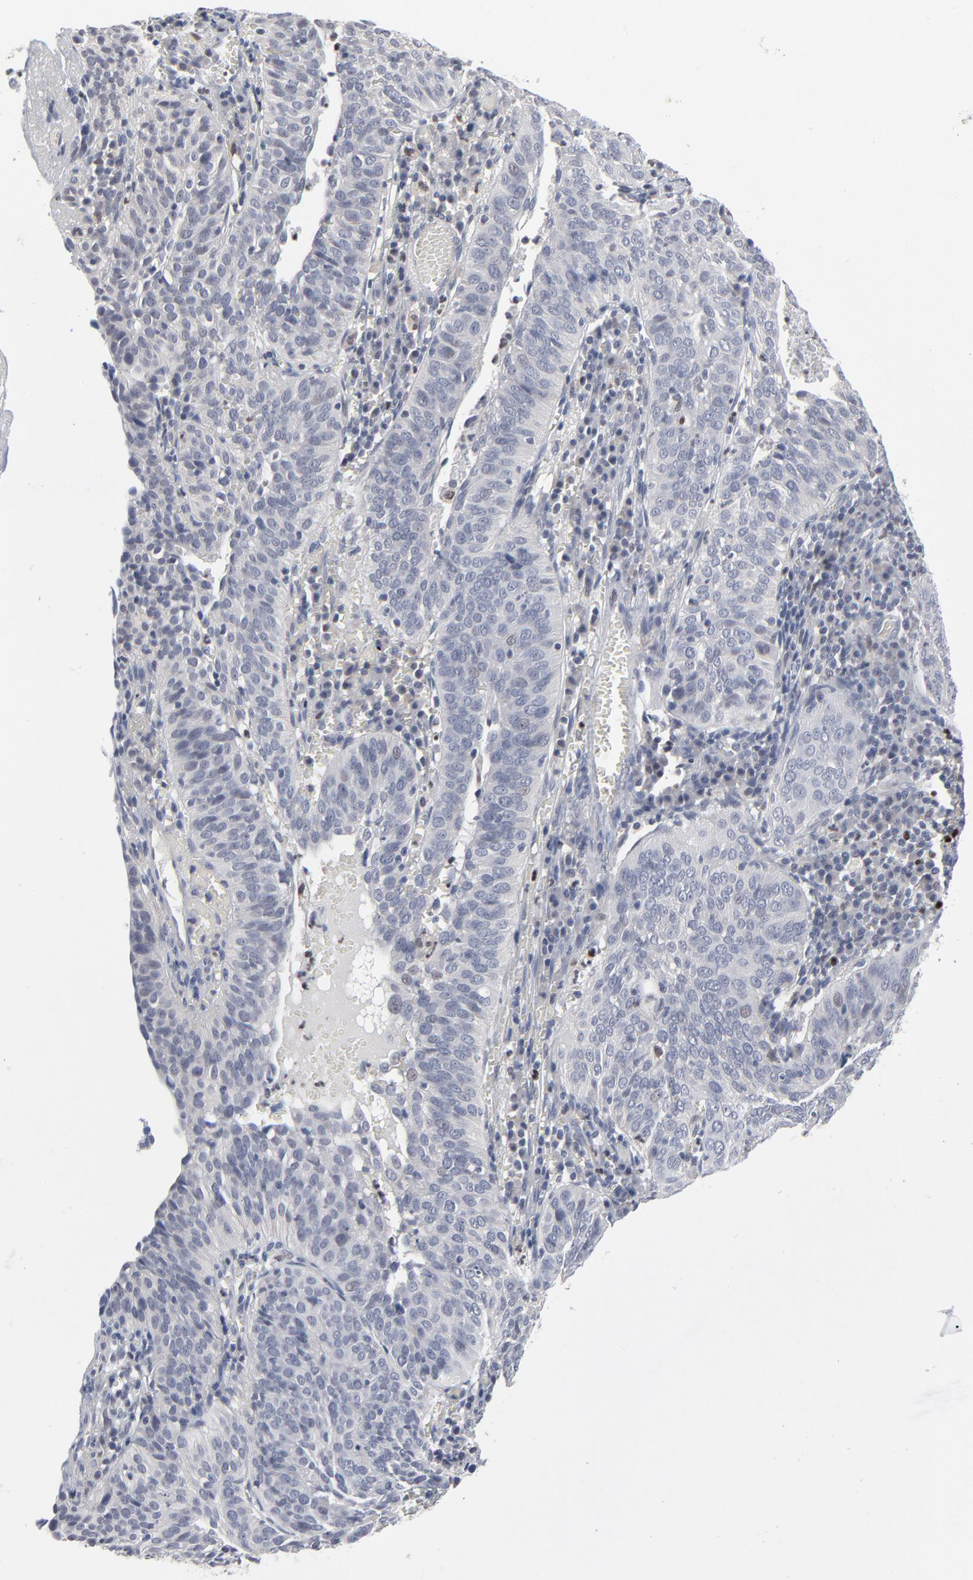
{"staining": {"intensity": "negative", "quantity": "none", "location": "none"}, "tissue": "cervical cancer", "cell_type": "Tumor cells", "image_type": "cancer", "snomed": [{"axis": "morphology", "description": "Squamous cell carcinoma, NOS"}, {"axis": "topography", "description": "Cervix"}], "caption": "High magnification brightfield microscopy of squamous cell carcinoma (cervical) stained with DAB (3,3'-diaminobenzidine) (brown) and counterstained with hematoxylin (blue): tumor cells show no significant expression. (DAB (3,3'-diaminobenzidine) IHC visualized using brightfield microscopy, high magnification).", "gene": "FOXN2", "patient": {"sex": "female", "age": 39}}